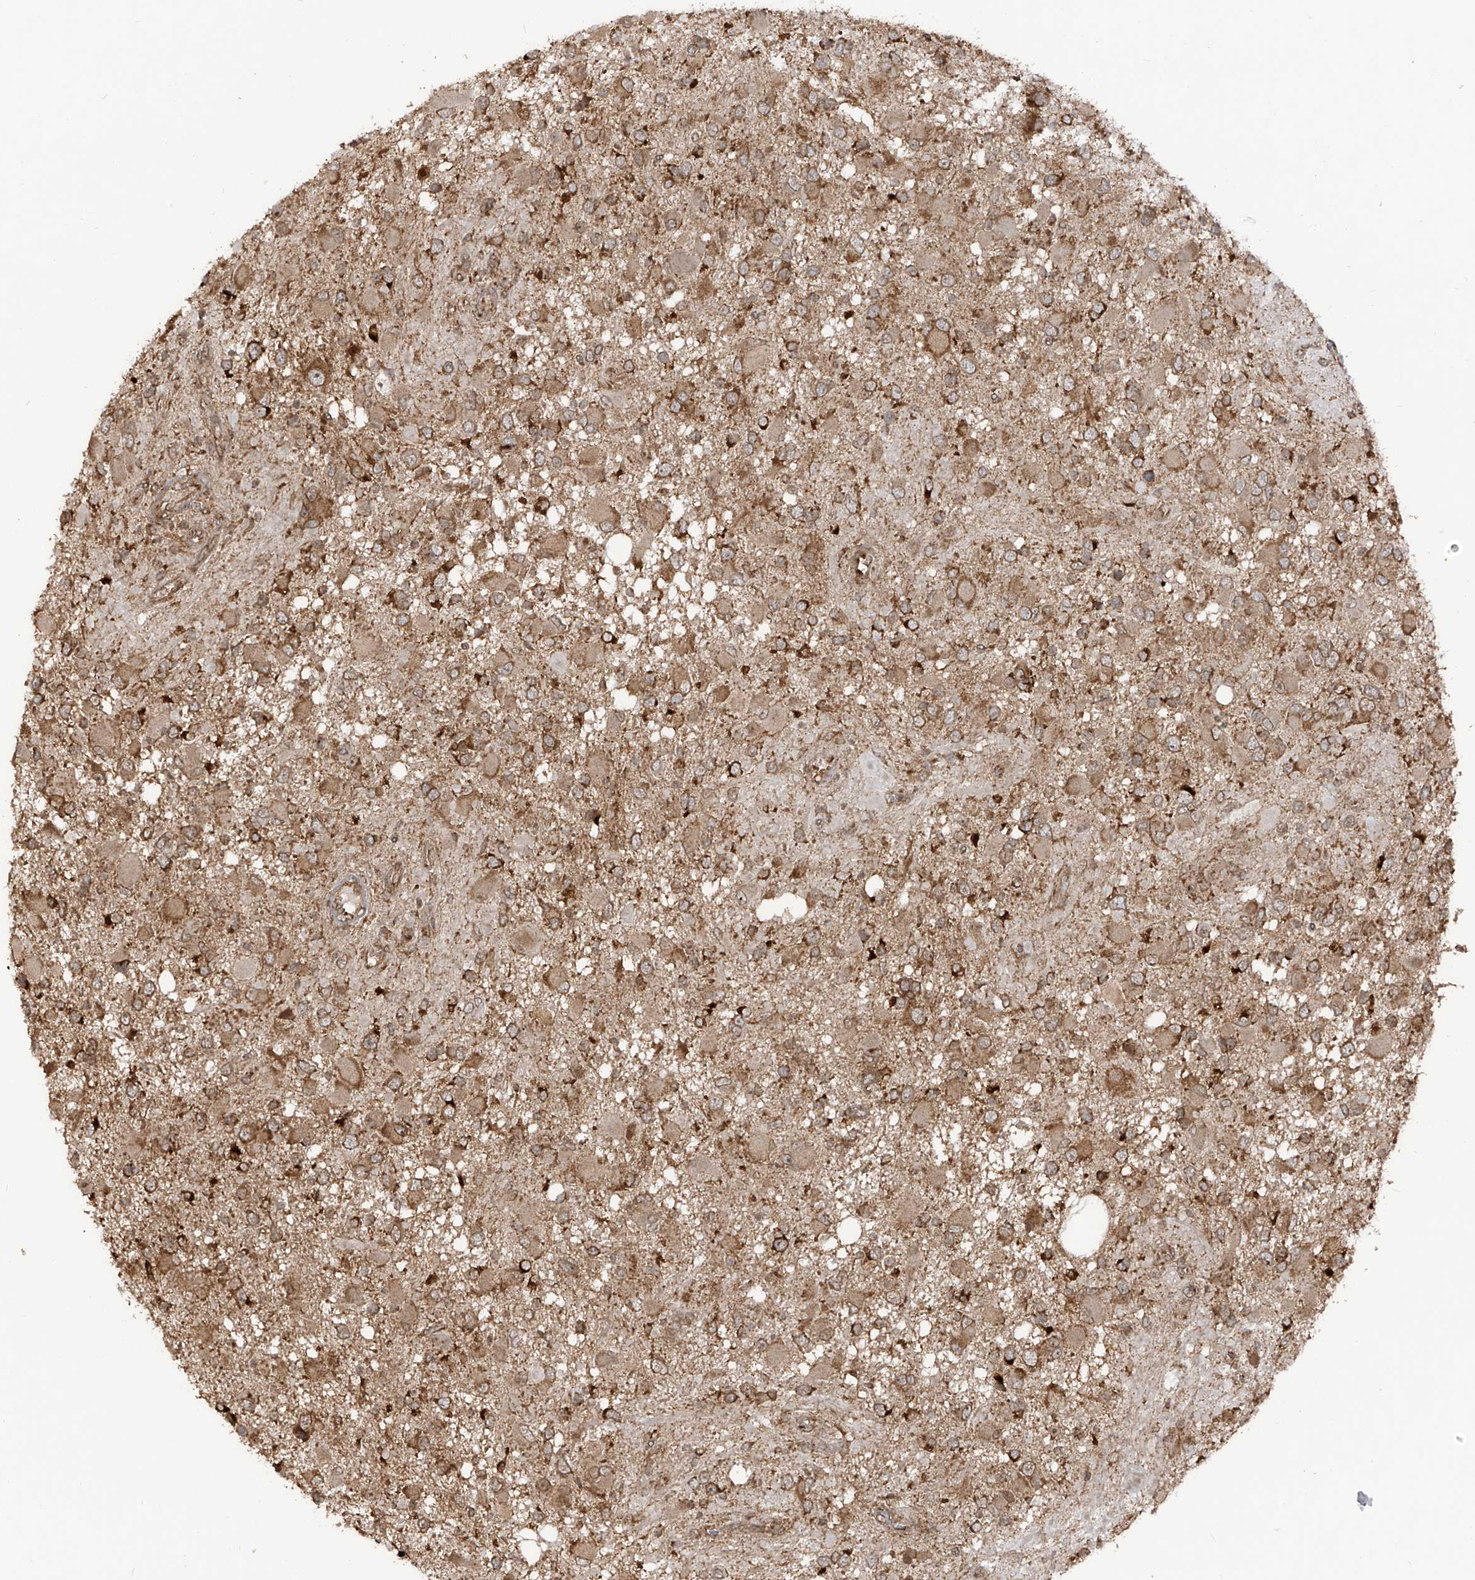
{"staining": {"intensity": "moderate", "quantity": ">75%", "location": "cytoplasmic/membranous"}, "tissue": "glioma", "cell_type": "Tumor cells", "image_type": "cancer", "snomed": [{"axis": "morphology", "description": "Glioma, malignant, High grade"}, {"axis": "topography", "description": "Brain"}], "caption": "This photomicrograph demonstrates malignant glioma (high-grade) stained with IHC to label a protein in brown. The cytoplasmic/membranous of tumor cells show moderate positivity for the protein. Nuclei are counter-stained blue.", "gene": "TRIM67", "patient": {"sex": "male", "age": 53}}